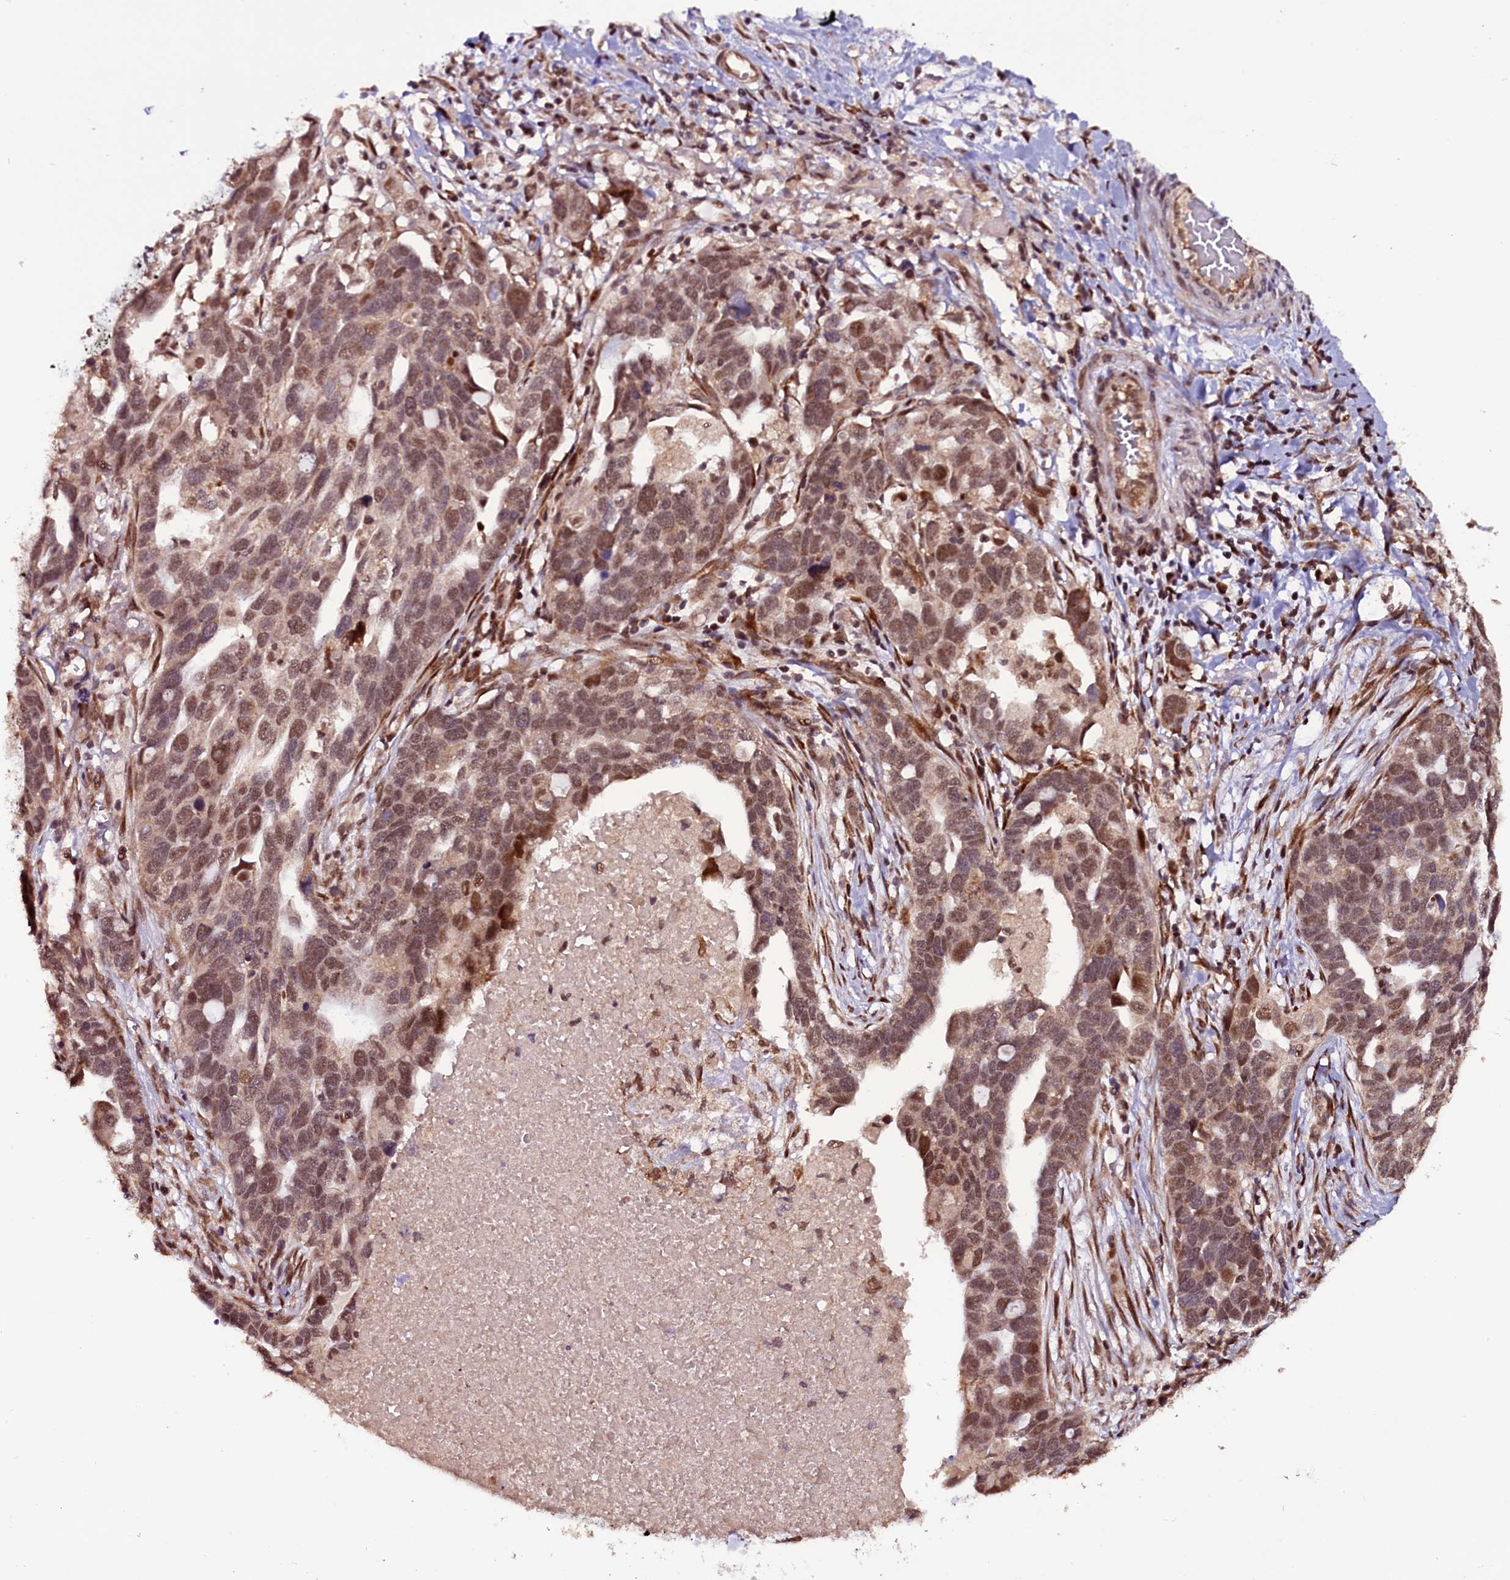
{"staining": {"intensity": "moderate", "quantity": ">75%", "location": "nuclear"}, "tissue": "ovarian cancer", "cell_type": "Tumor cells", "image_type": "cancer", "snomed": [{"axis": "morphology", "description": "Cystadenocarcinoma, serous, NOS"}, {"axis": "topography", "description": "Ovary"}], "caption": "A high-resolution micrograph shows immunohistochemistry (IHC) staining of ovarian cancer, which shows moderate nuclear positivity in approximately >75% of tumor cells.", "gene": "RPUSD2", "patient": {"sex": "female", "age": 54}}